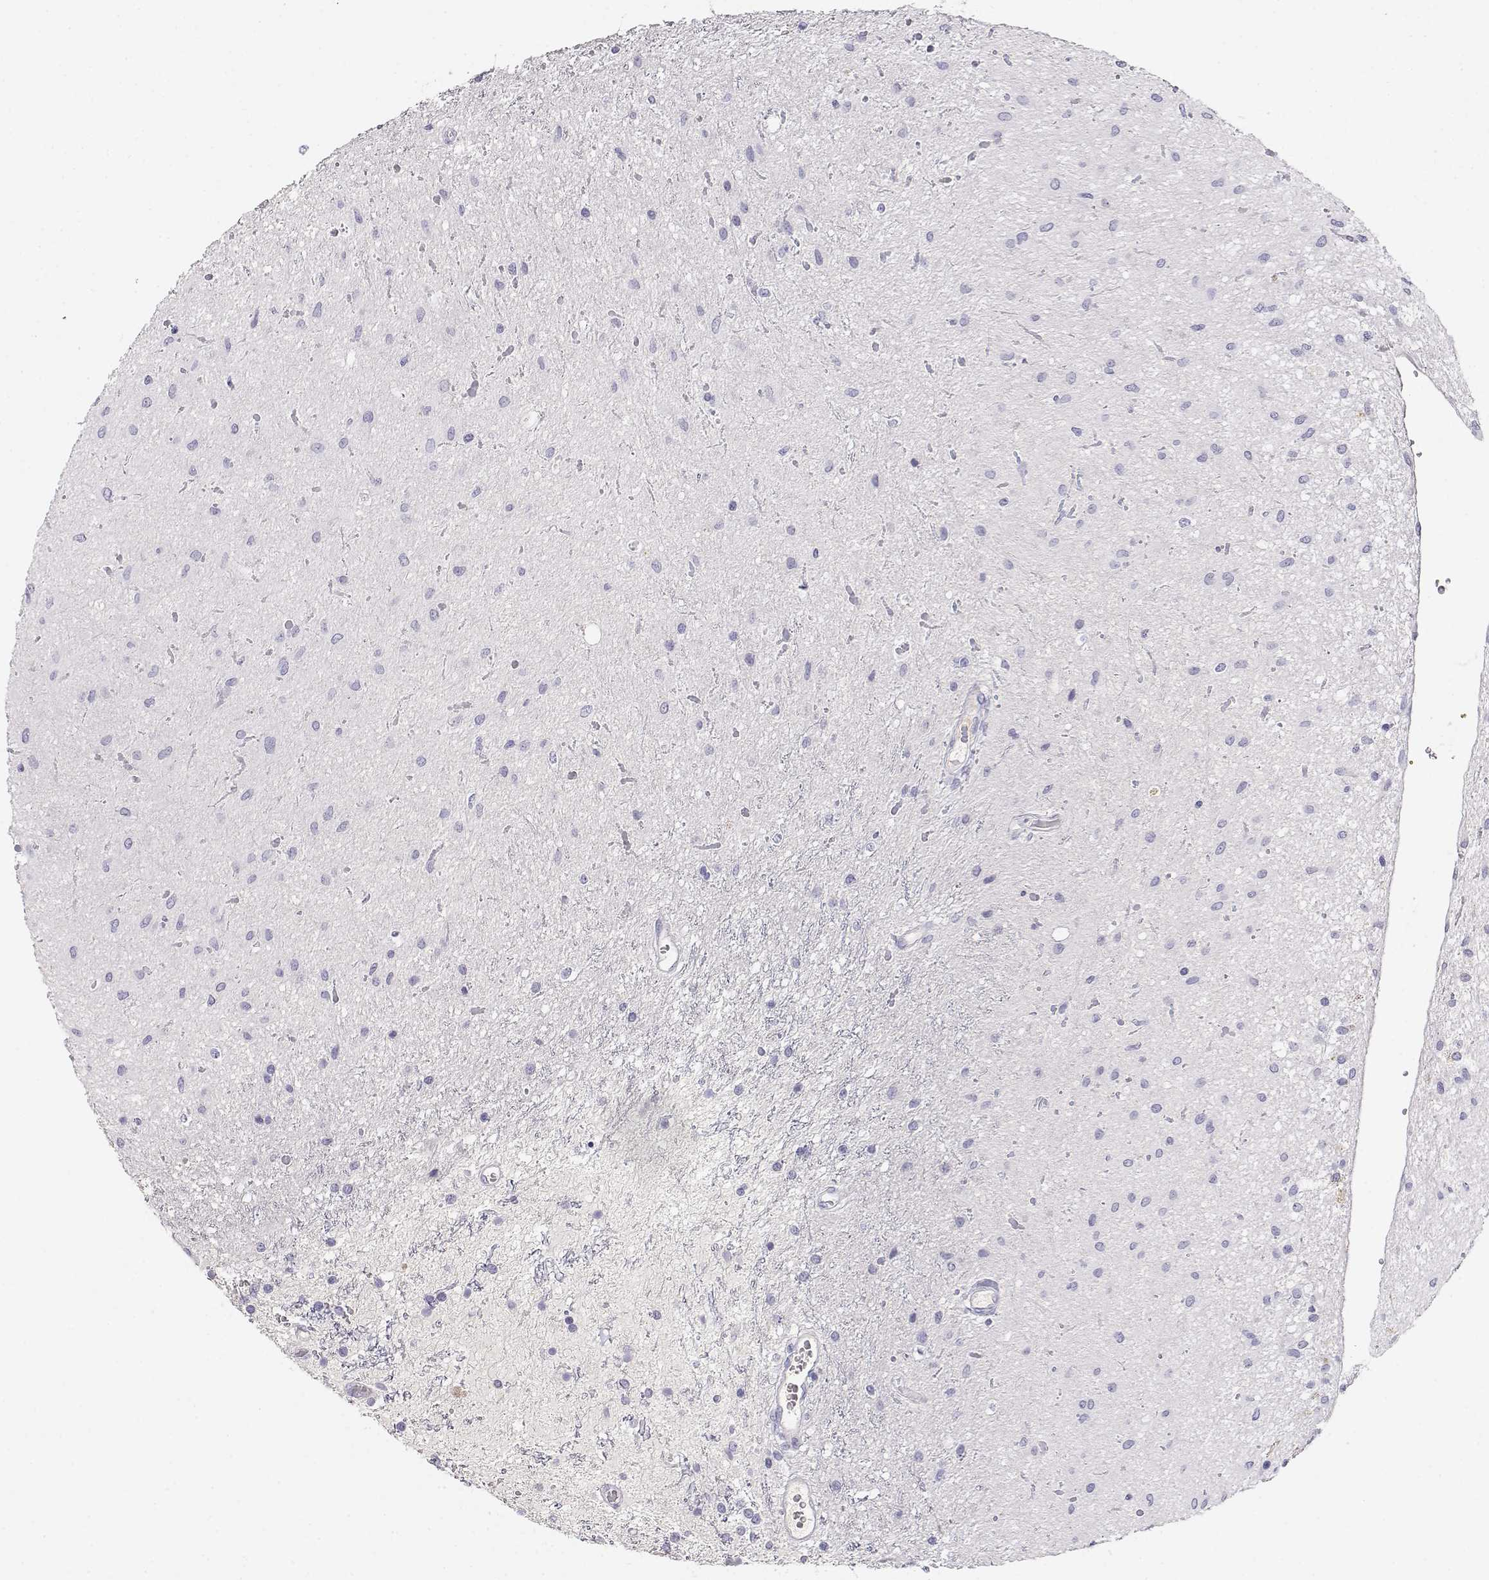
{"staining": {"intensity": "negative", "quantity": "none", "location": "none"}, "tissue": "glioma", "cell_type": "Tumor cells", "image_type": "cancer", "snomed": [{"axis": "morphology", "description": "Glioma, malignant, Low grade"}, {"axis": "topography", "description": "Cerebellum"}], "caption": "This is an immunohistochemistry (IHC) histopathology image of human glioma. There is no positivity in tumor cells.", "gene": "GPR174", "patient": {"sex": "female", "age": 14}}